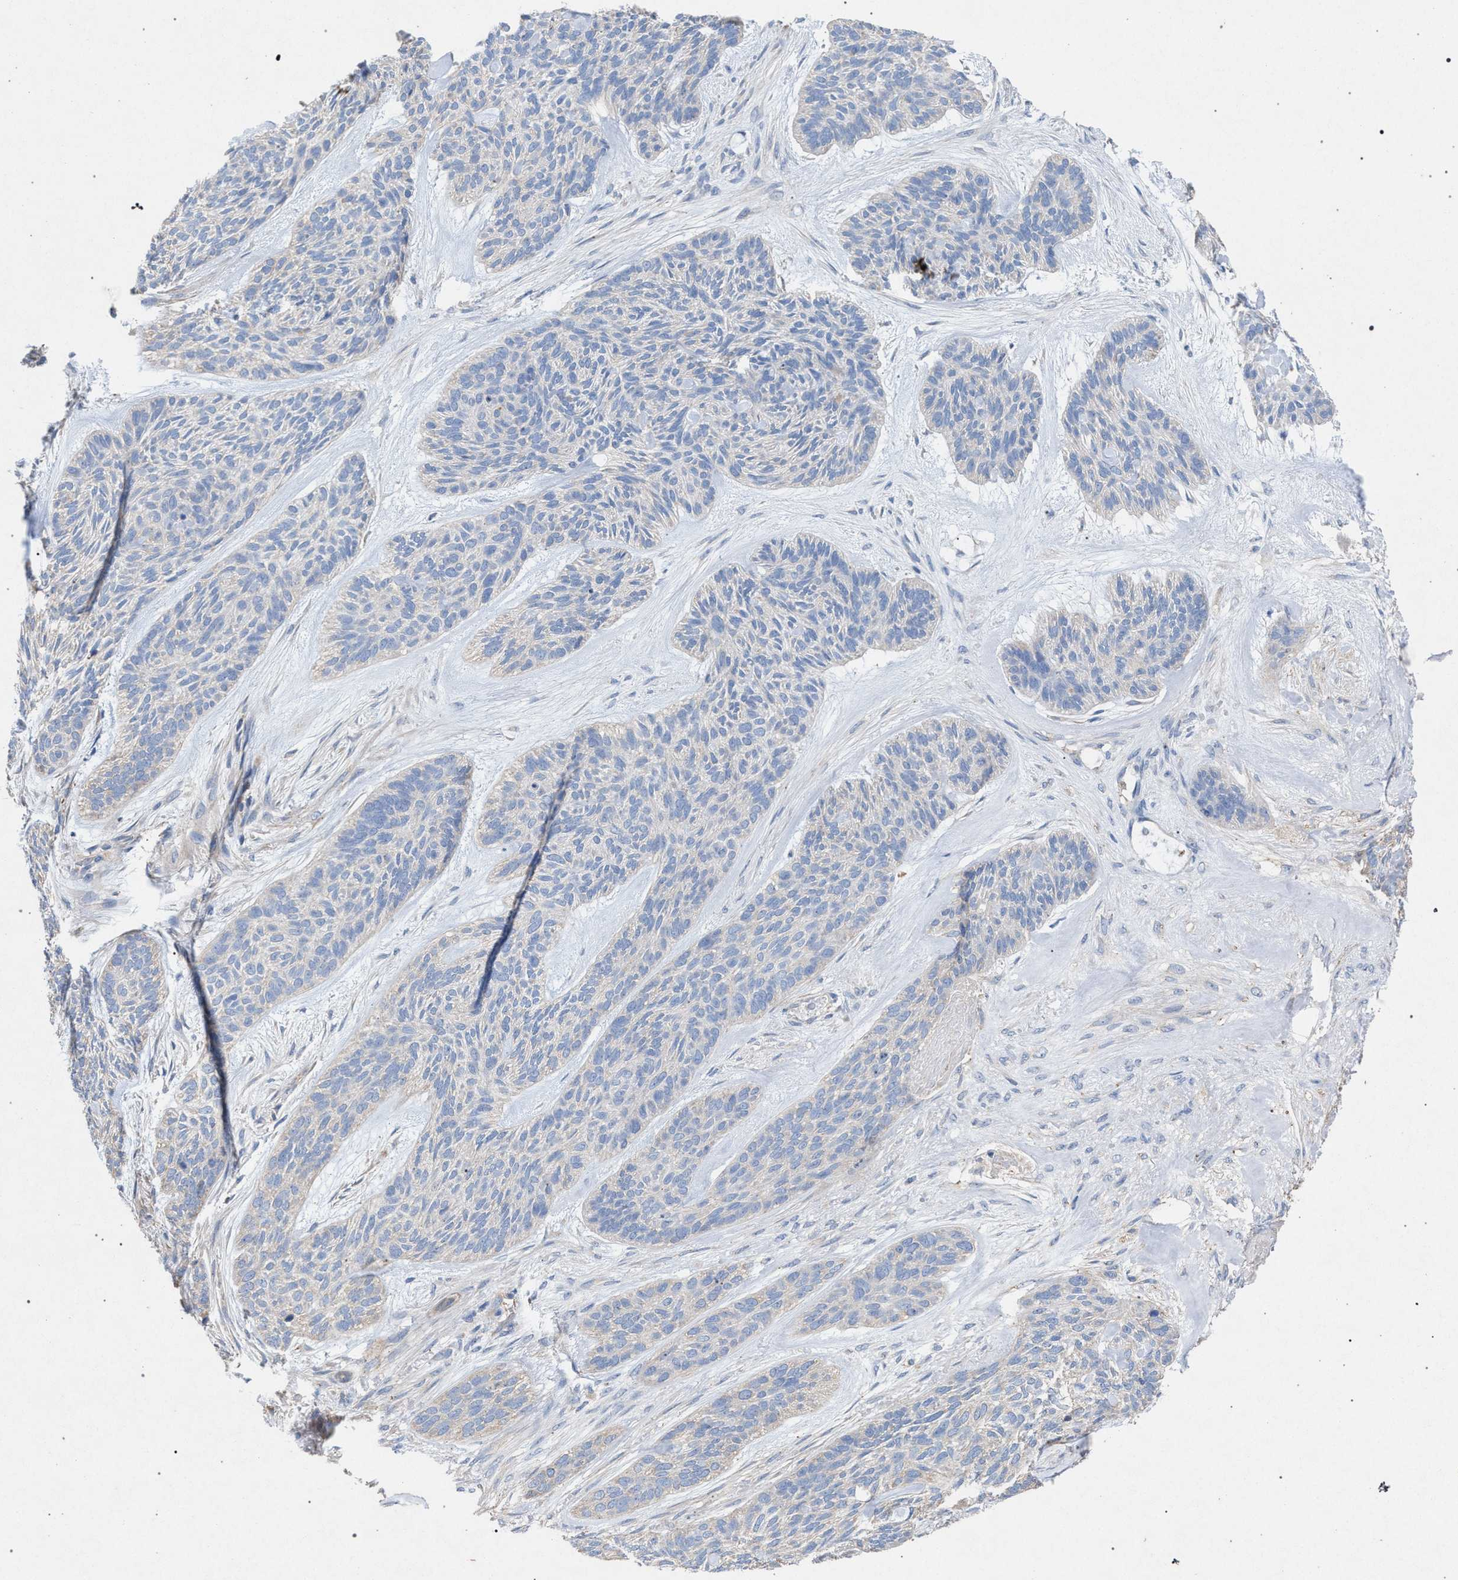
{"staining": {"intensity": "negative", "quantity": "none", "location": "none"}, "tissue": "skin cancer", "cell_type": "Tumor cells", "image_type": "cancer", "snomed": [{"axis": "morphology", "description": "Basal cell carcinoma"}, {"axis": "topography", "description": "Skin"}], "caption": "Skin basal cell carcinoma was stained to show a protein in brown. There is no significant expression in tumor cells.", "gene": "VPS13A", "patient": {"sex": "male", "age": 55}}